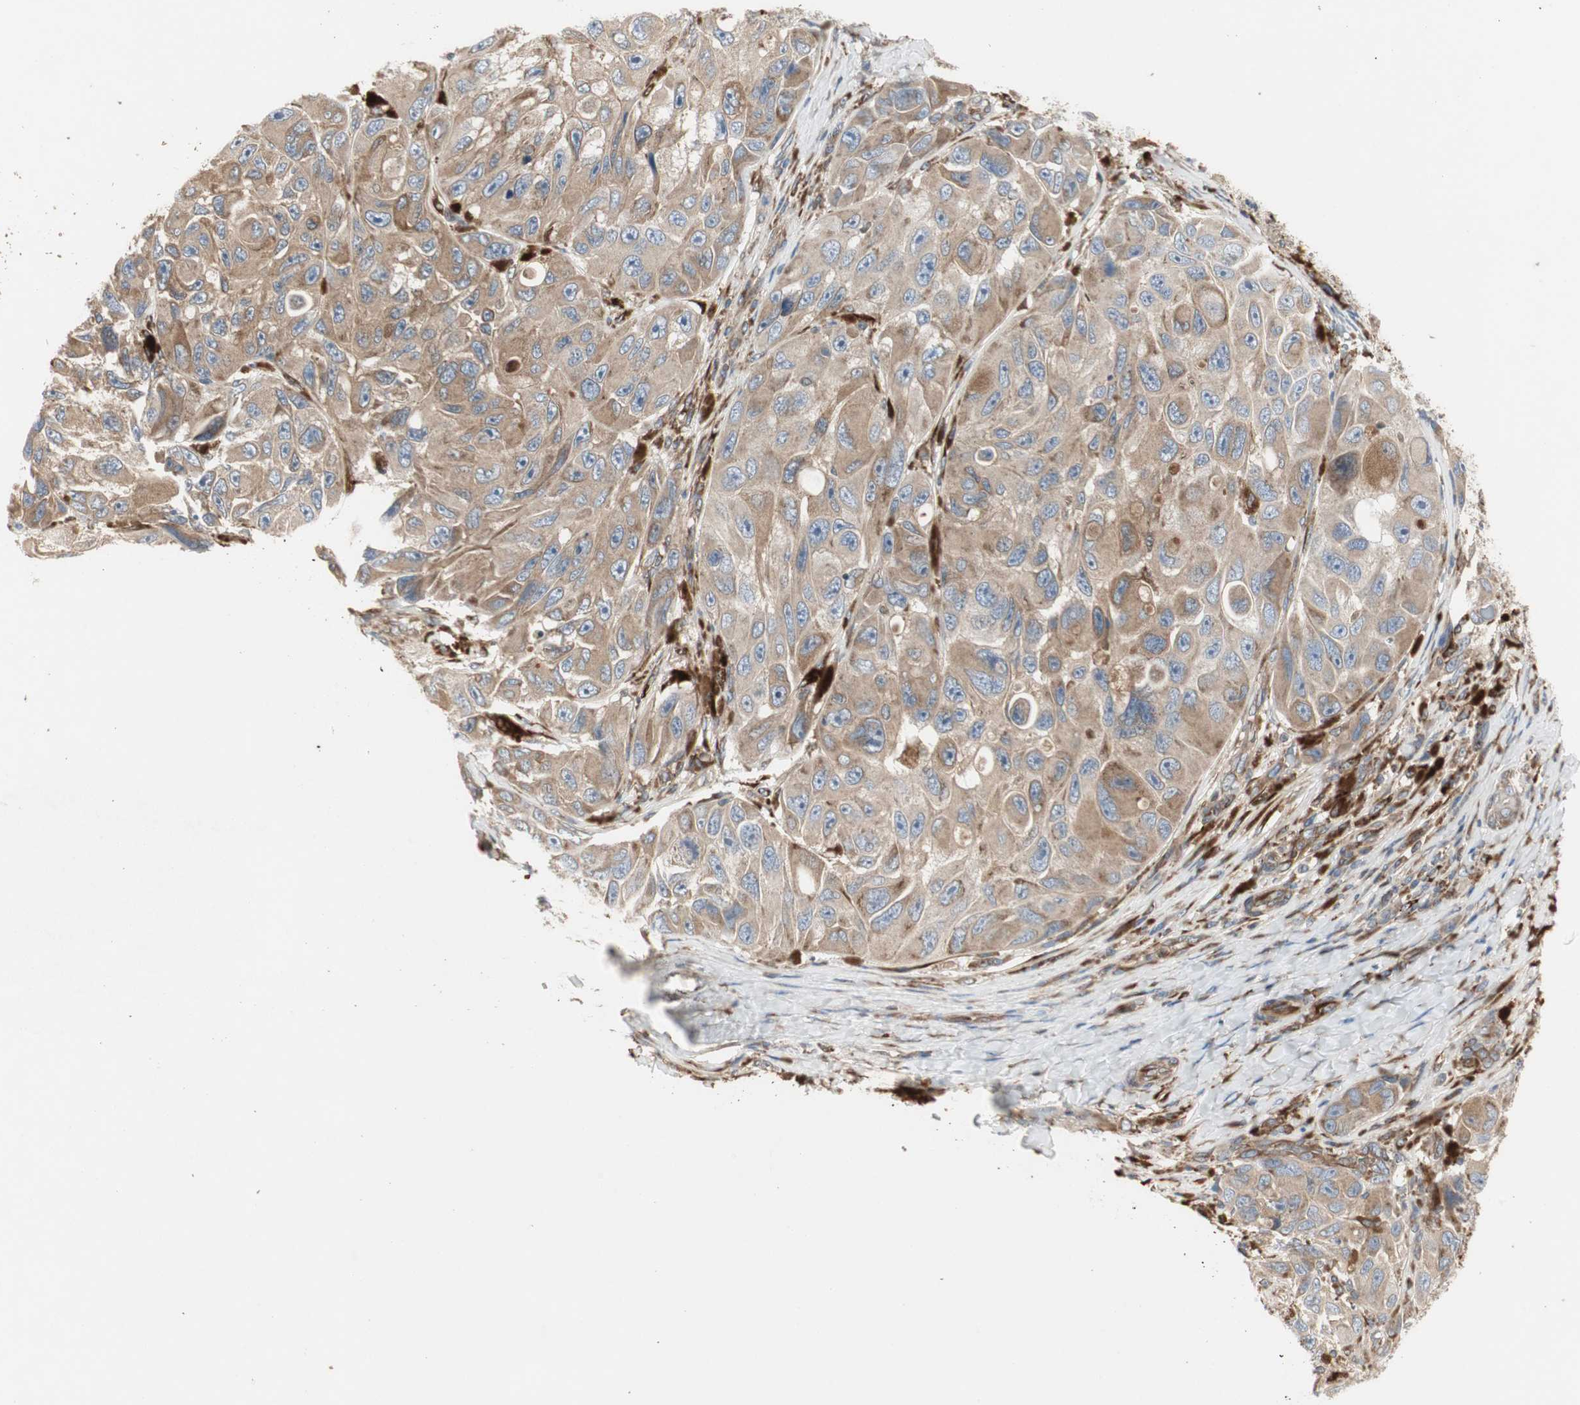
{"staining": {"intensity": "moderate", "quantity": ">75%", "location": "cytoplasmic/membranous"}, "tissue": "melanoma", "cell_type": "Tumor cells", "image_type": "cancer", "snomed": [{"axis": "morphology", "description": "Malignant melanoma, NOS"}, {"axis": "topography", "description": "Skin"}], "caption": "Protein staining of melanoma tissue demonstrates moderate cytoplasmic/membranous positivity in about >75% of tumor cells. The staining was performed using DAB (3,3'-diaminobenzidine) to visualize the protein expression in brown, while the nuclei were stained in blue with hematoxylin (Magnification: 20x).", "gene": "H6PD", "patient": {"sex": "female", "age": 73}}